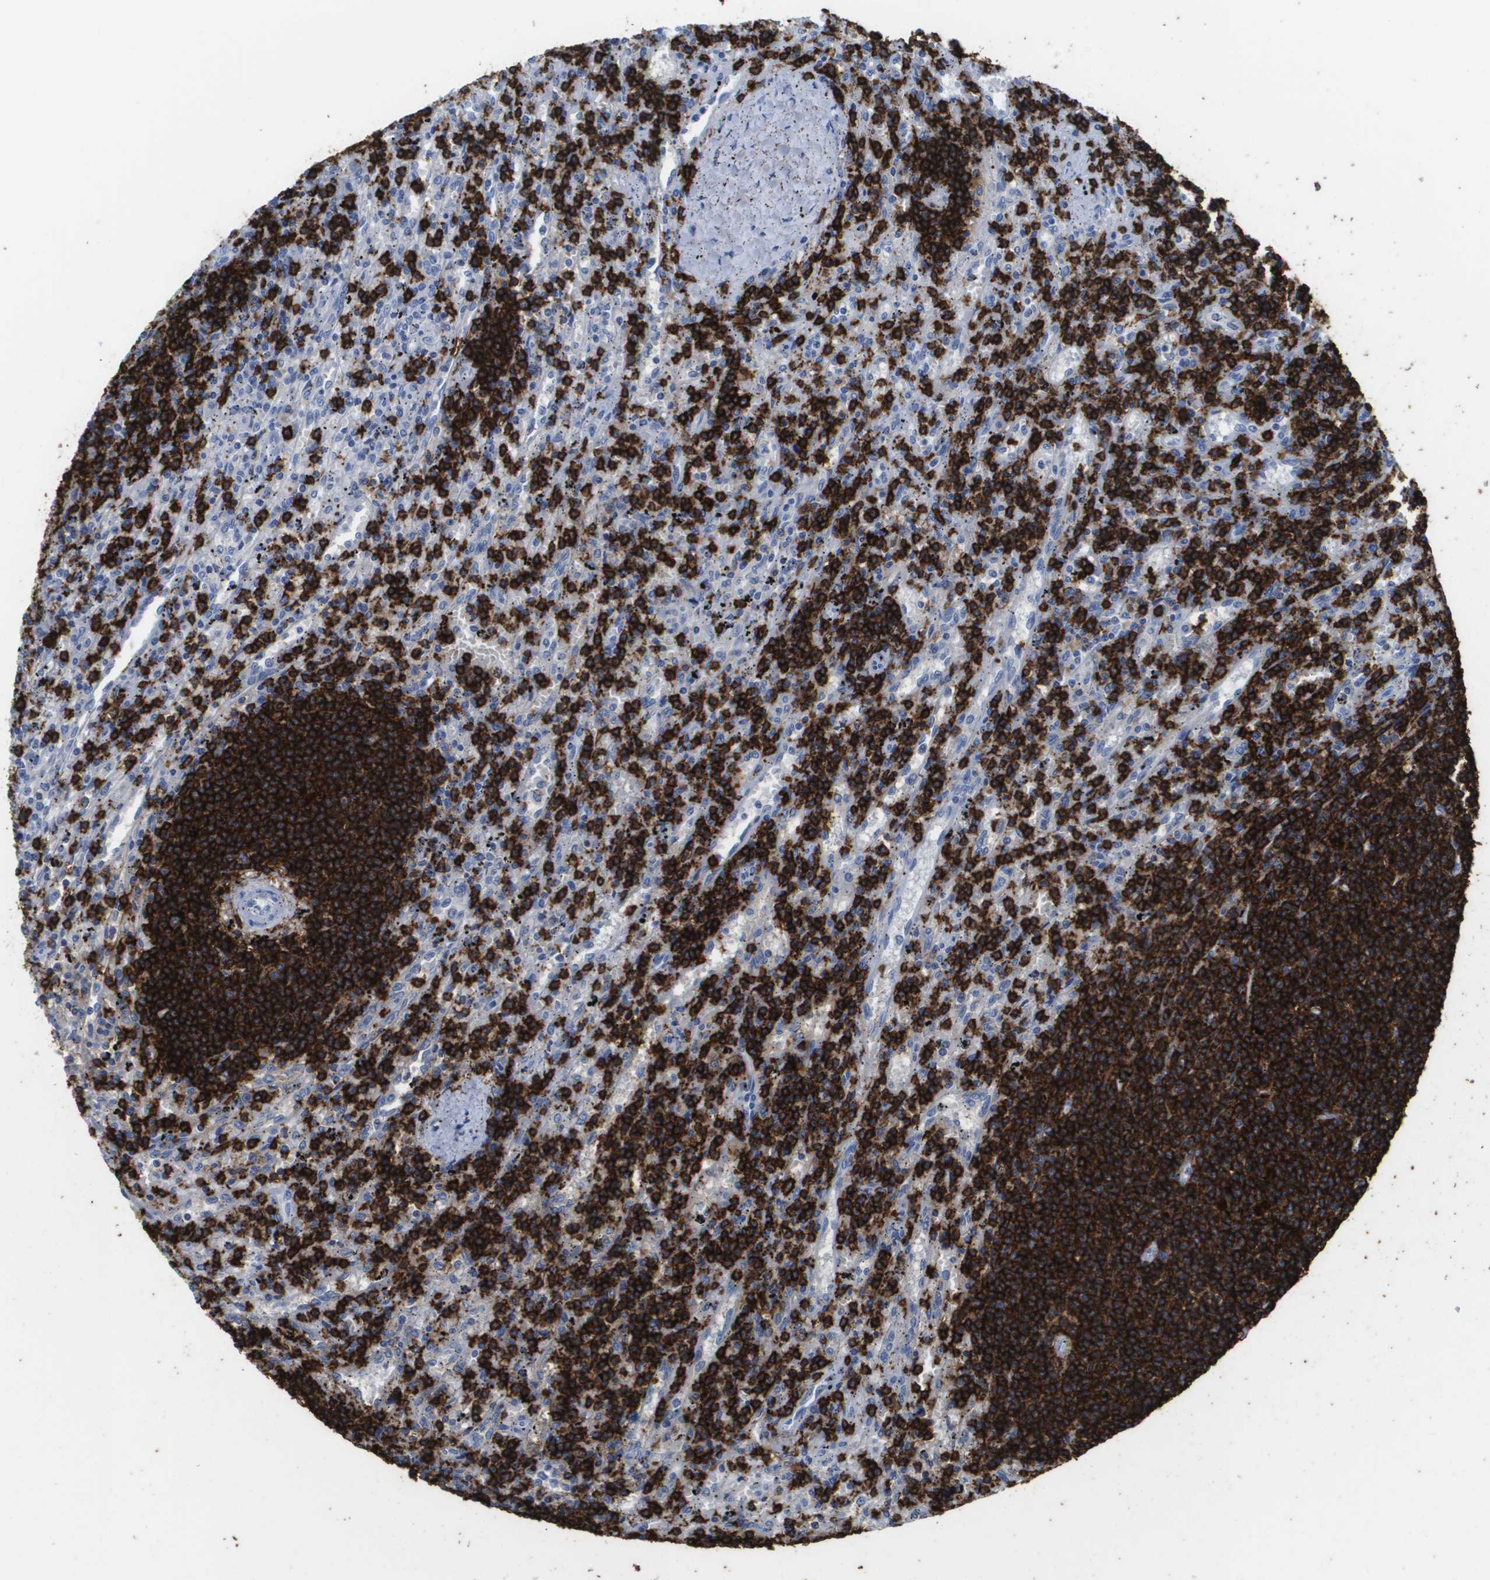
{"staining": {"intensity": "strong", "quantity": "25%-75%", "location": "cytoplasmic/membranous"}, "tissue": "lymphoma", "cell_type": "Tumor cells", "image_type": "cancer", "snomed": [{"axis": "morphology", "description": "Malignant lymphoma, non-Hodgkin's type, Low grade"}, {"axis": "topography", "description": "Spleen"}], "caption": "About 25%-75% of tumor cells in human malignant lymphoma, non-Hodgkin's type (low-grade) demonstrate strong cytoplasmic/membranous protein positivity as visualized by brown immunohistochemical staining.", "gene": "MS4A1", "patient": {"sex": "male", "age": 76}}